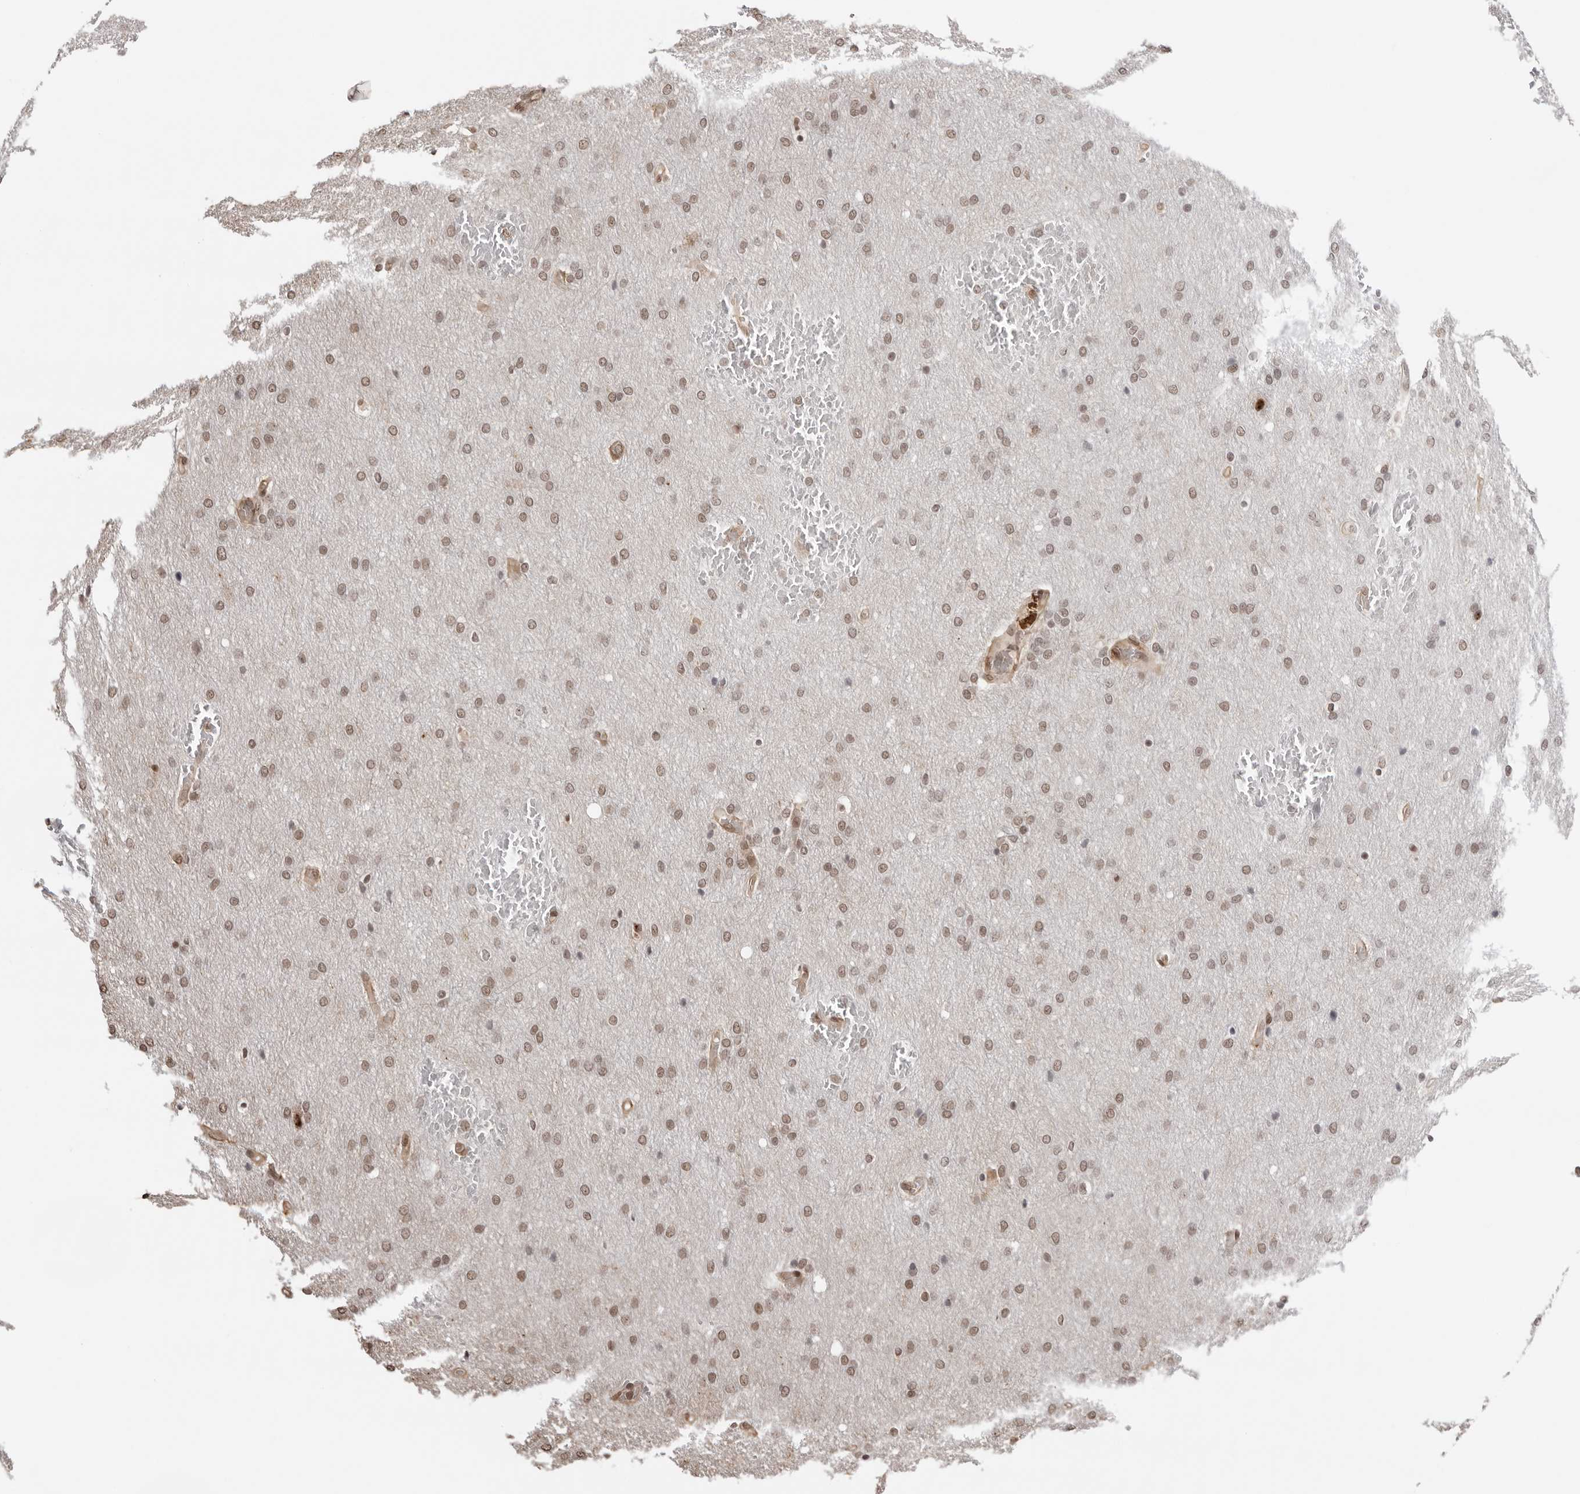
{"staining": {"intensity": "moderate", "quantity": ">75%", "location": "nuclear"}, "tissue": "glioma", "cell_type": "Tumor cells", "image_type": "cancer", "snomed": [{"axis": "morphology", "description": "Glioma, malignant, Low grade"}, {"axis": "topography", "description": "Brain"}], "caption": "Human glioma stained with a brown dye reveals moderate nuclear positive expression in approximately >75% of tumor cells.", "gene": "SDE2", "patient": {"sex": "female", "age": 37}}